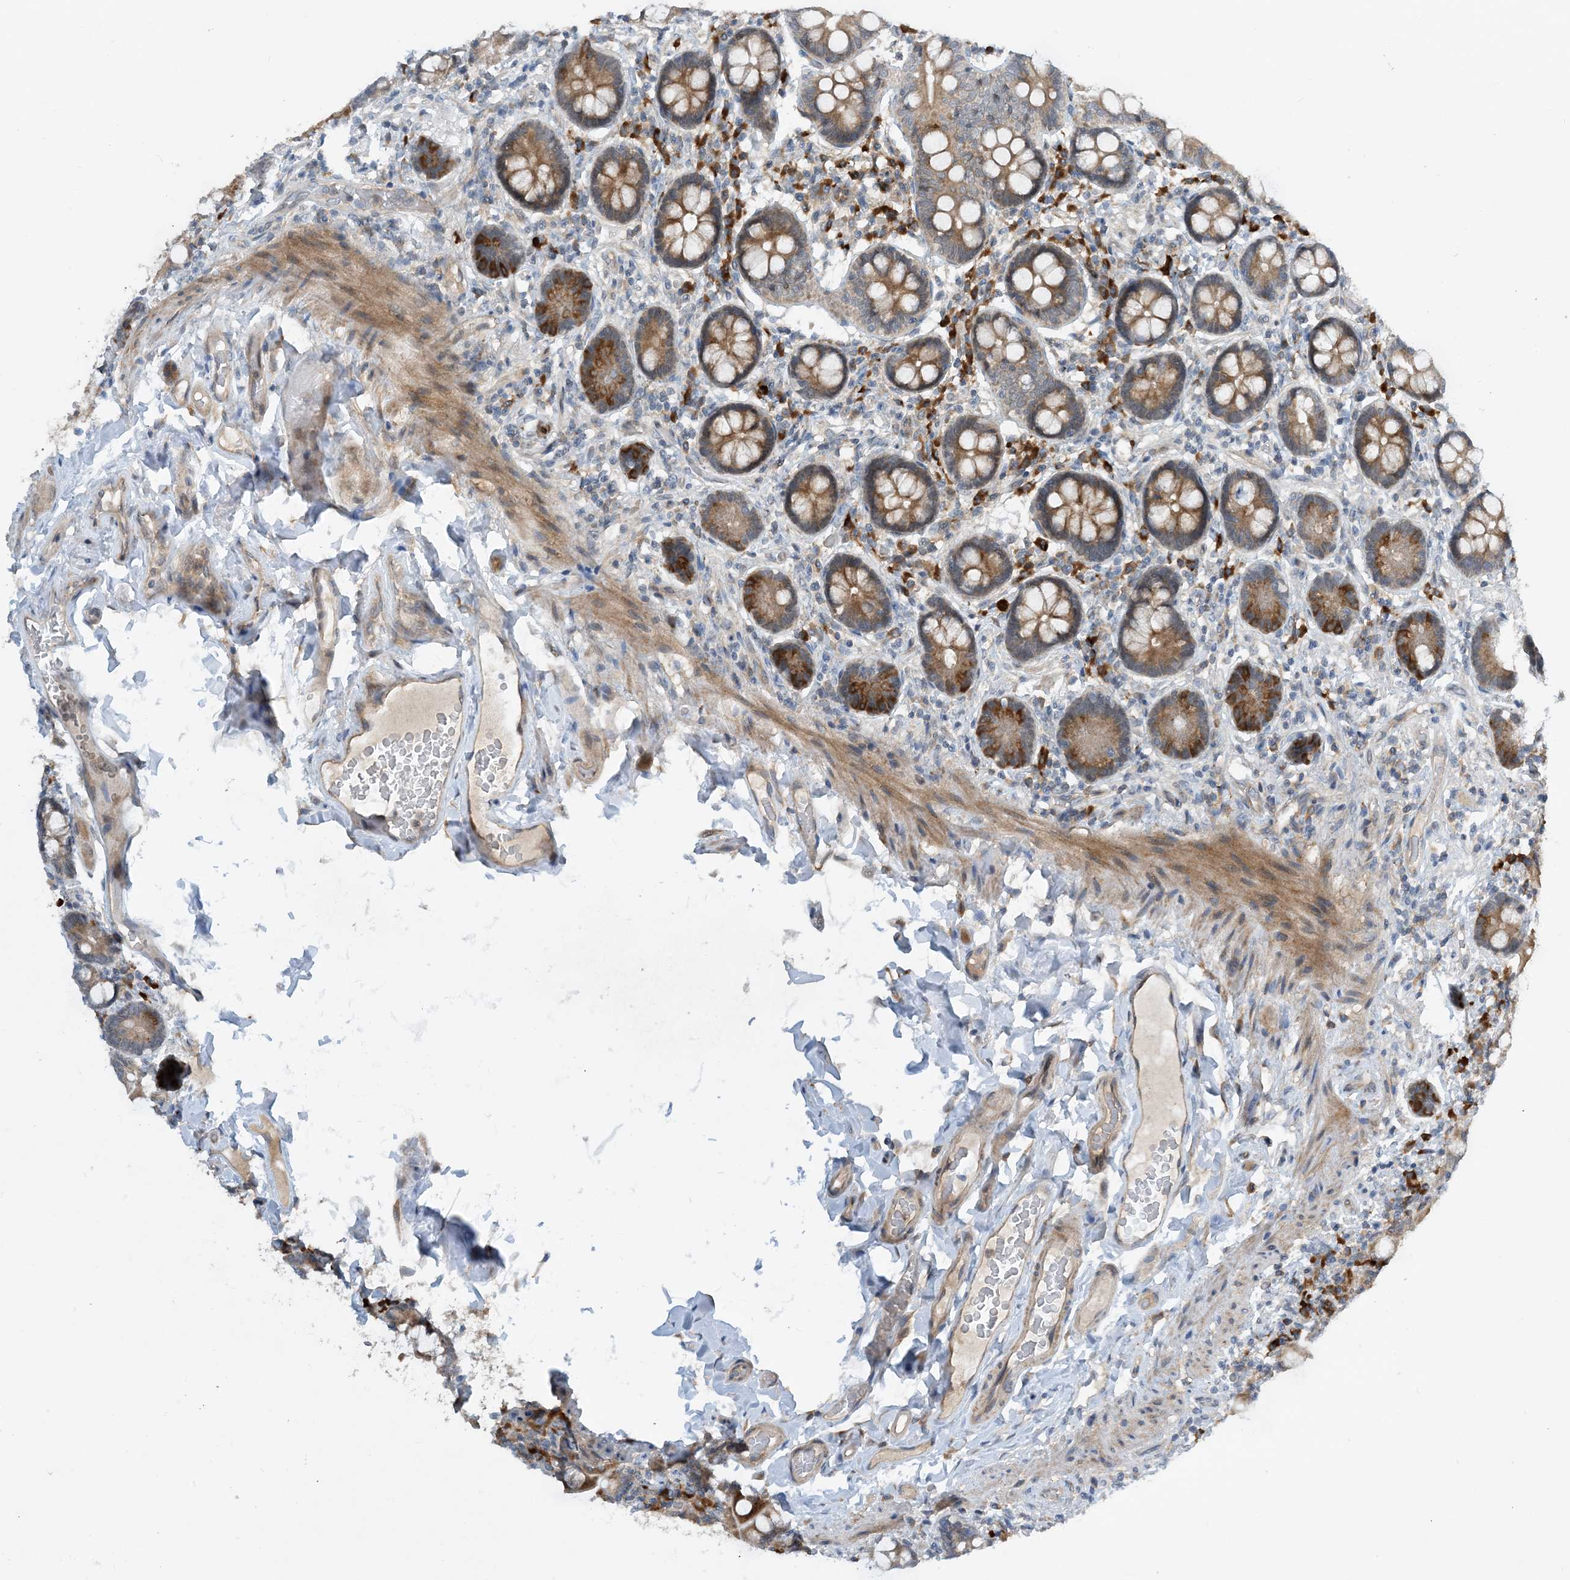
{"staining": {"intensity": "moderate", "quantity": ">75%", "location": "cytoplasmic/membranous"}, "tissue": "small intestine", "cell_type": "Glandular cells", "image_type": "normal", "snomed": [{"axis": "morphology", "description": "Normal tissue, NOS"}, {"axis": "topography", "description": "Small intestine"}], "caption": "Benign small intestine exhibits moderate cytoplasmic/membranous staining in about >75% of glandular cells, visualized by immunohistochemistry. (DAB IHC, brown staining for protein, blue staining for nuclei).", "gene": "PHOSPHO2", "patient": {"sex": "female", "age": 64}}